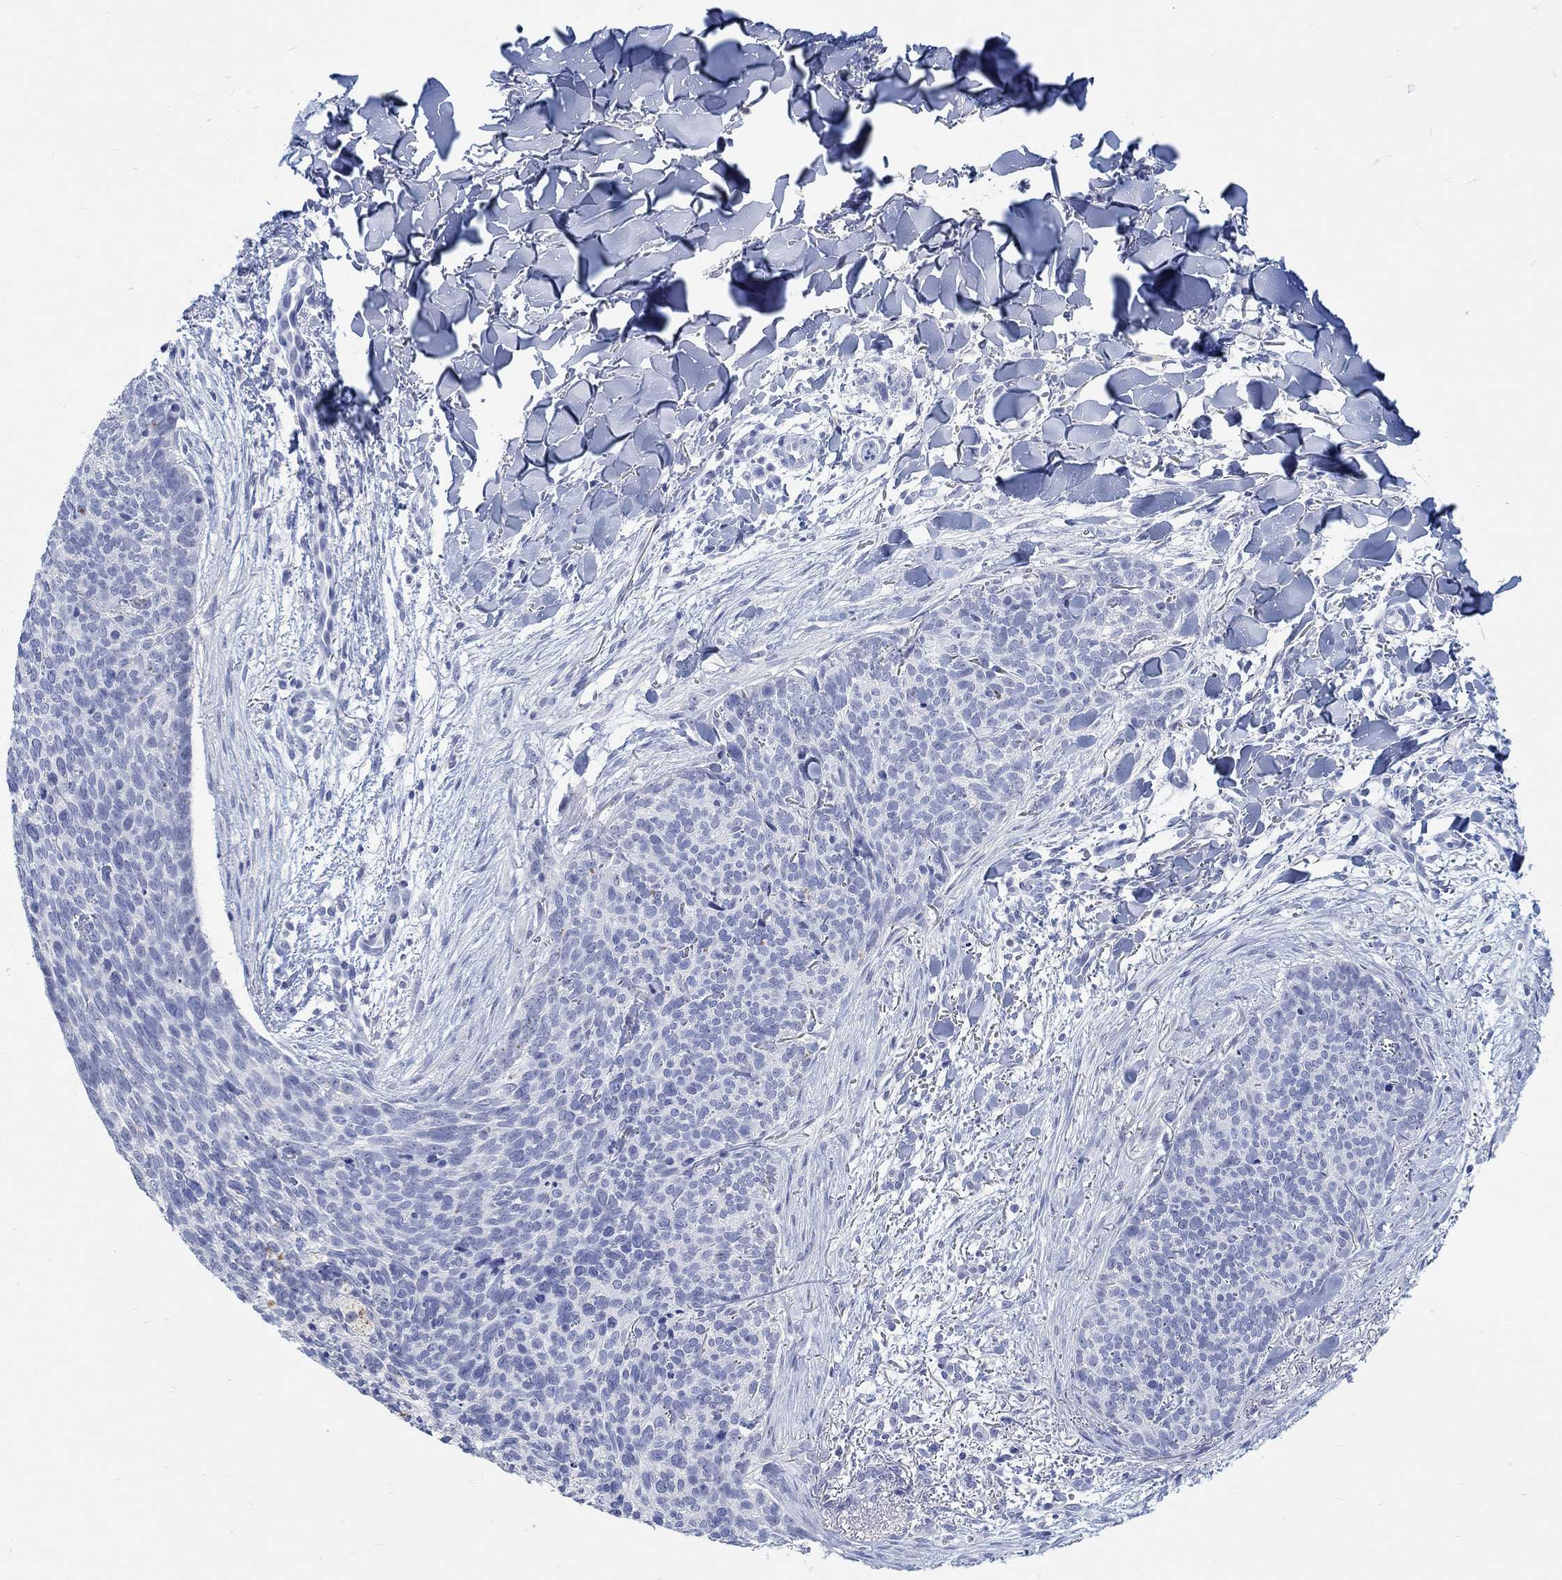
{"staining": {"intensity": "negative", "quantity": "none", "location": "none"}, "tissue": "skin cancer", "cell_type": "Tumor cells", "image_type": "cancer", "snomed": [{"axis": "morphology", "description": "Basal cell carcinoma"}, {"axis": "topography", "description": "Skin"}], "caption": "Protein analysis of basal cell carcinoma (skin) displays no significant staining in tumor cells.", "gene": "GRIA3", "patient": {"sex": "male", "age": 64}}